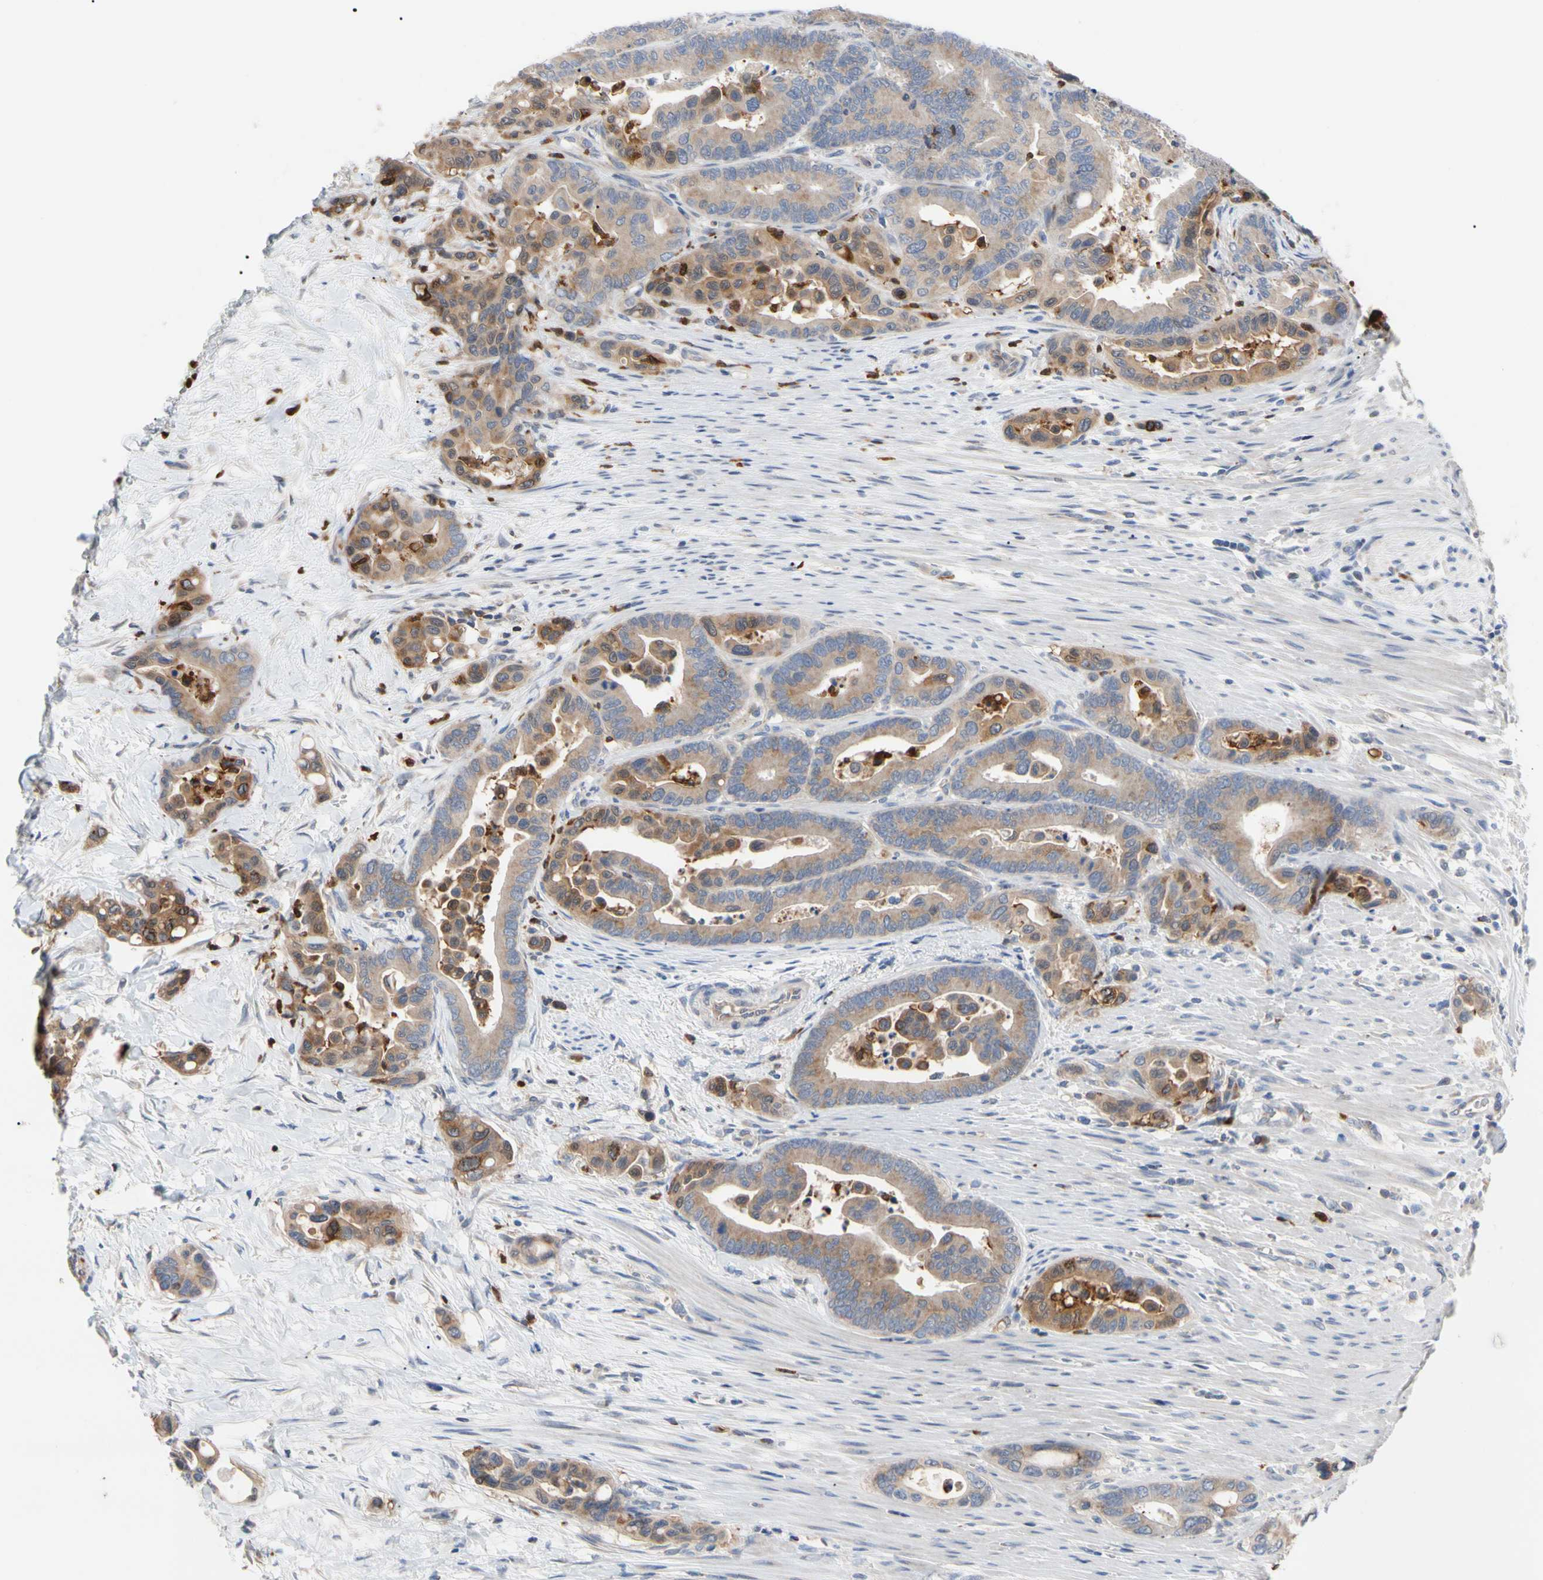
{"staining": {"intensity": "moderate", "quantity": ">75%", "location": "cytoplasmic/membranous"}, "tissue": "colorectal cancer", "cell_type": "Tumor cells", "image_type": "cancer", "snomed": [{"axis": "morphology", "description": "Normal tissue, NOS"}, {"axis": "morphology", "description": "Adenocarcinoma, NOS"}, {"axis": "topography", "description": "Colon"}], "caption": "There is medium levels of moderate cytoplasmic/membranous staining in tumor cells of colorectal cancer, as demonstrated by immunohistochemical staining (brown color).", "gene": "MCL1", "patient": {"sex": "male", "age": 82}}